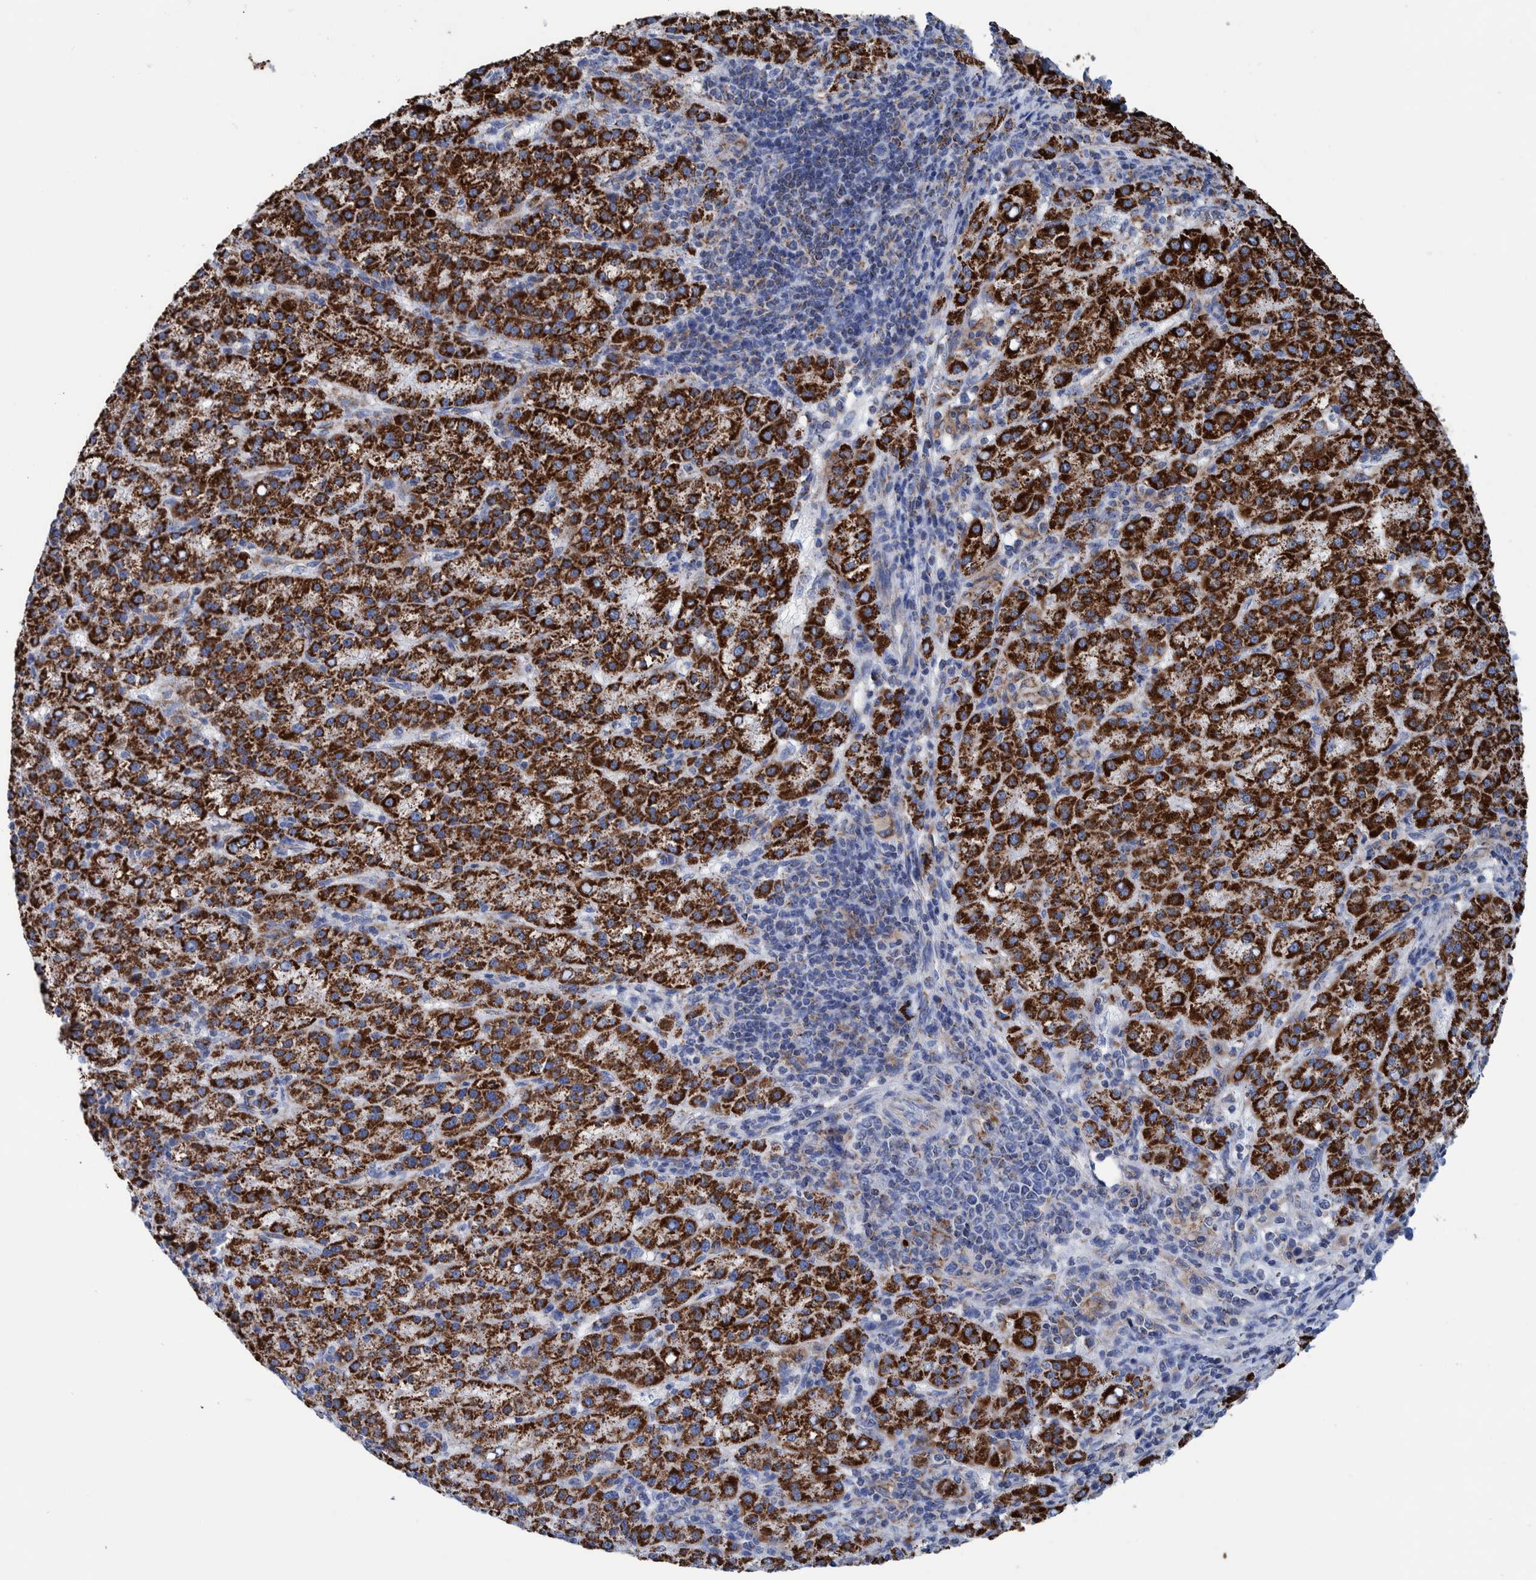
{"staining": {"intensity": "strong", "quantity": ">75%", "location": "cytoplasmic/membranous"}, "tissue": "liver cancer", "cell_type": "Tumor cells", "image_type": "cancer", "snomed": [{"axis": "morphology", "description": "Carcinoma, Hepatocellular, NOS"}, {"axis": "topography", "description": "Liver"}], "caption": "Liver cancer stained with immunohistochemistry demonstrates strong cytoplasmic/membranous staining in about >75% of tumor cells.", "gene": "DECR1", "patient": {"sex": "female", "age": 58}}